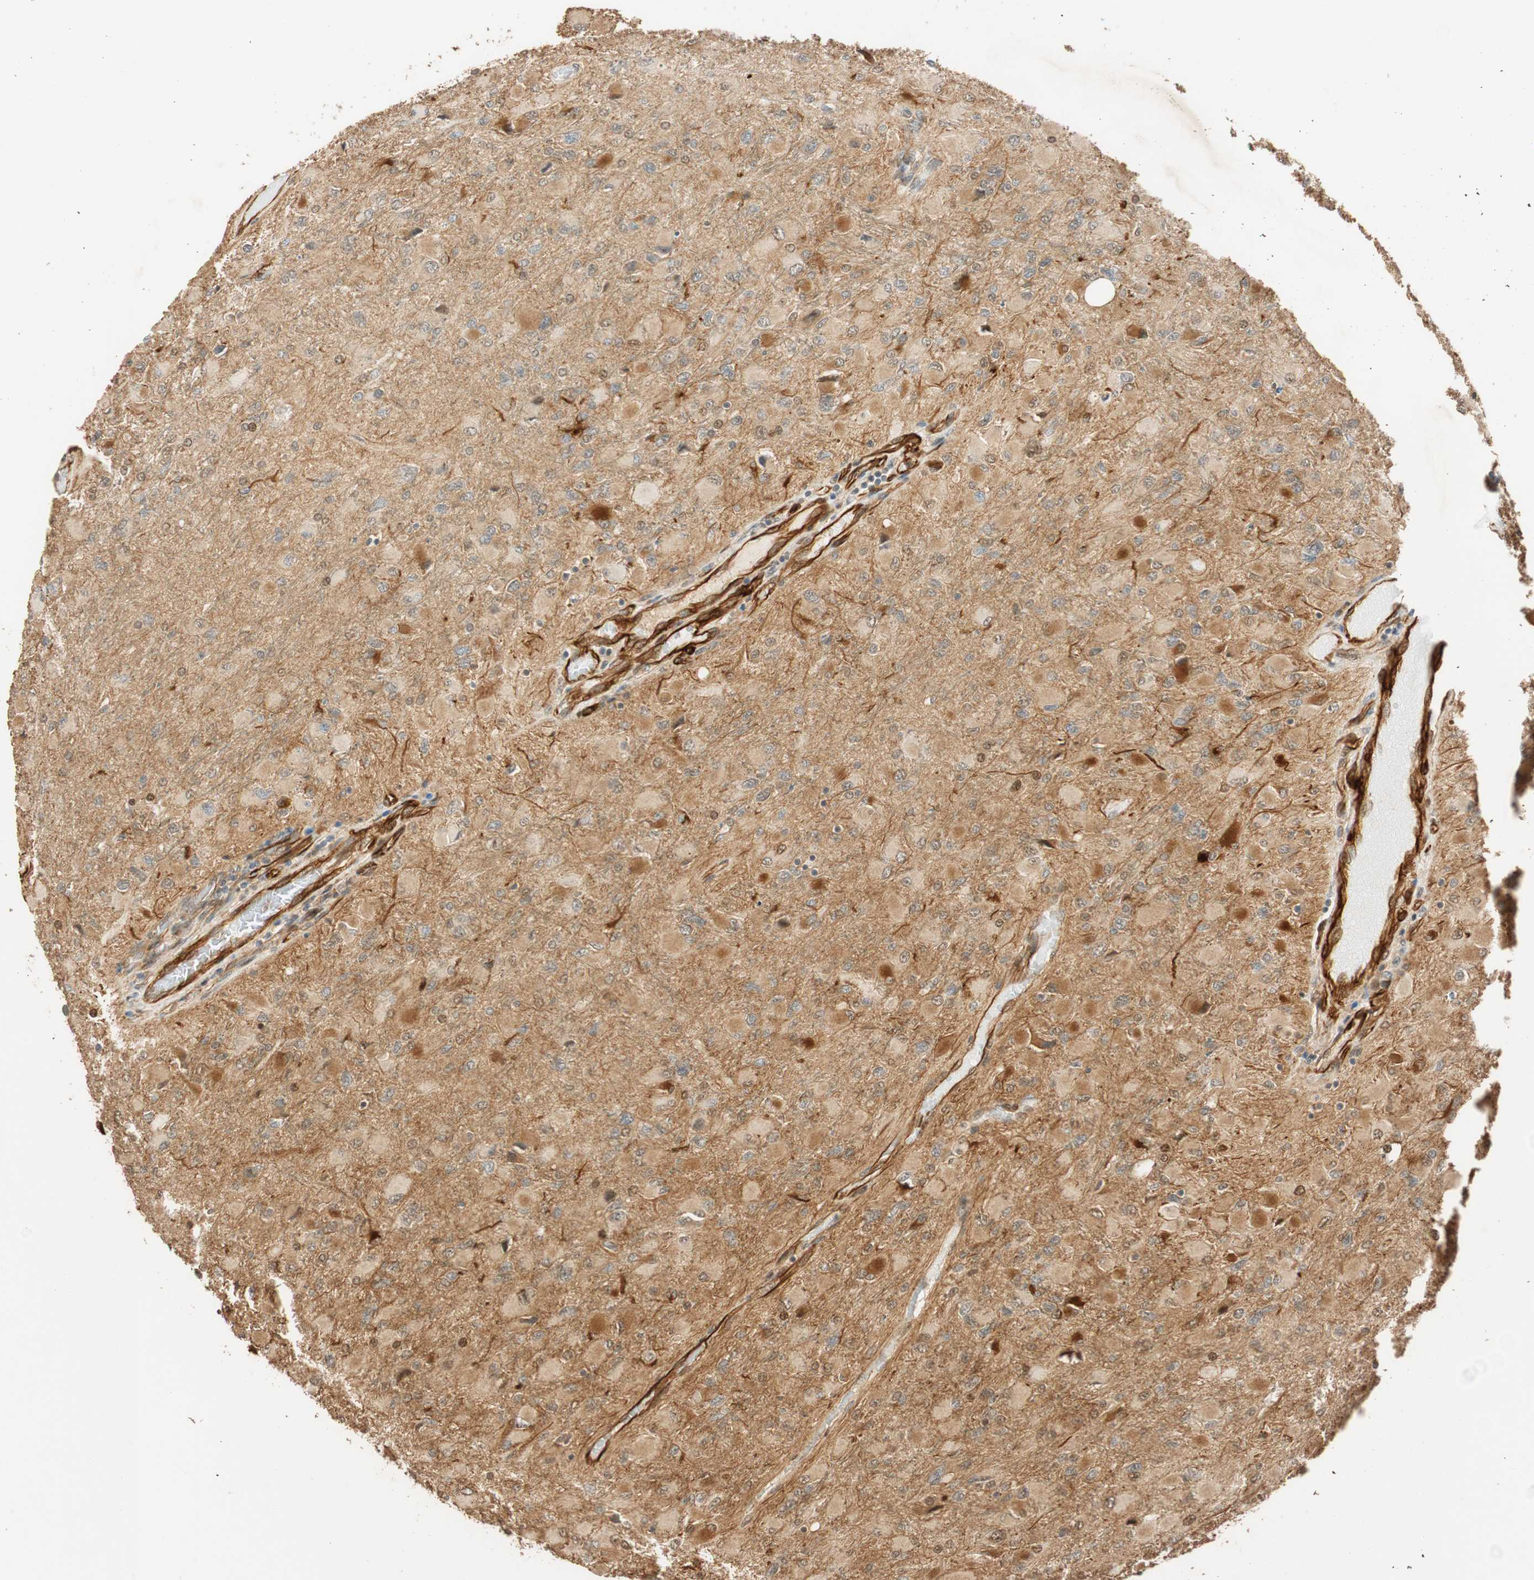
{"staining": {"intensity": "moderate", "quantity": "<25%", "location": "cytoplasmic/membranous"}, "tissue": "glioma", "cell_type": "Tumor cells", "image_type": "cancer", "snomed": [{"axis": "morphology", "description": "Glioma, malignant, High grade"}, {"axis": "topography", "description": "Cerebral cortex"}], "caption": "Protein expression analysis of human glioma reveals moderate cytoplasmic/membranous positivity in about <25% of tumor cells. The protein is shown in brown color, while the nuclei are stained blue.", "gene": "NES", "patient": {"sex": "female", "age": 36}}